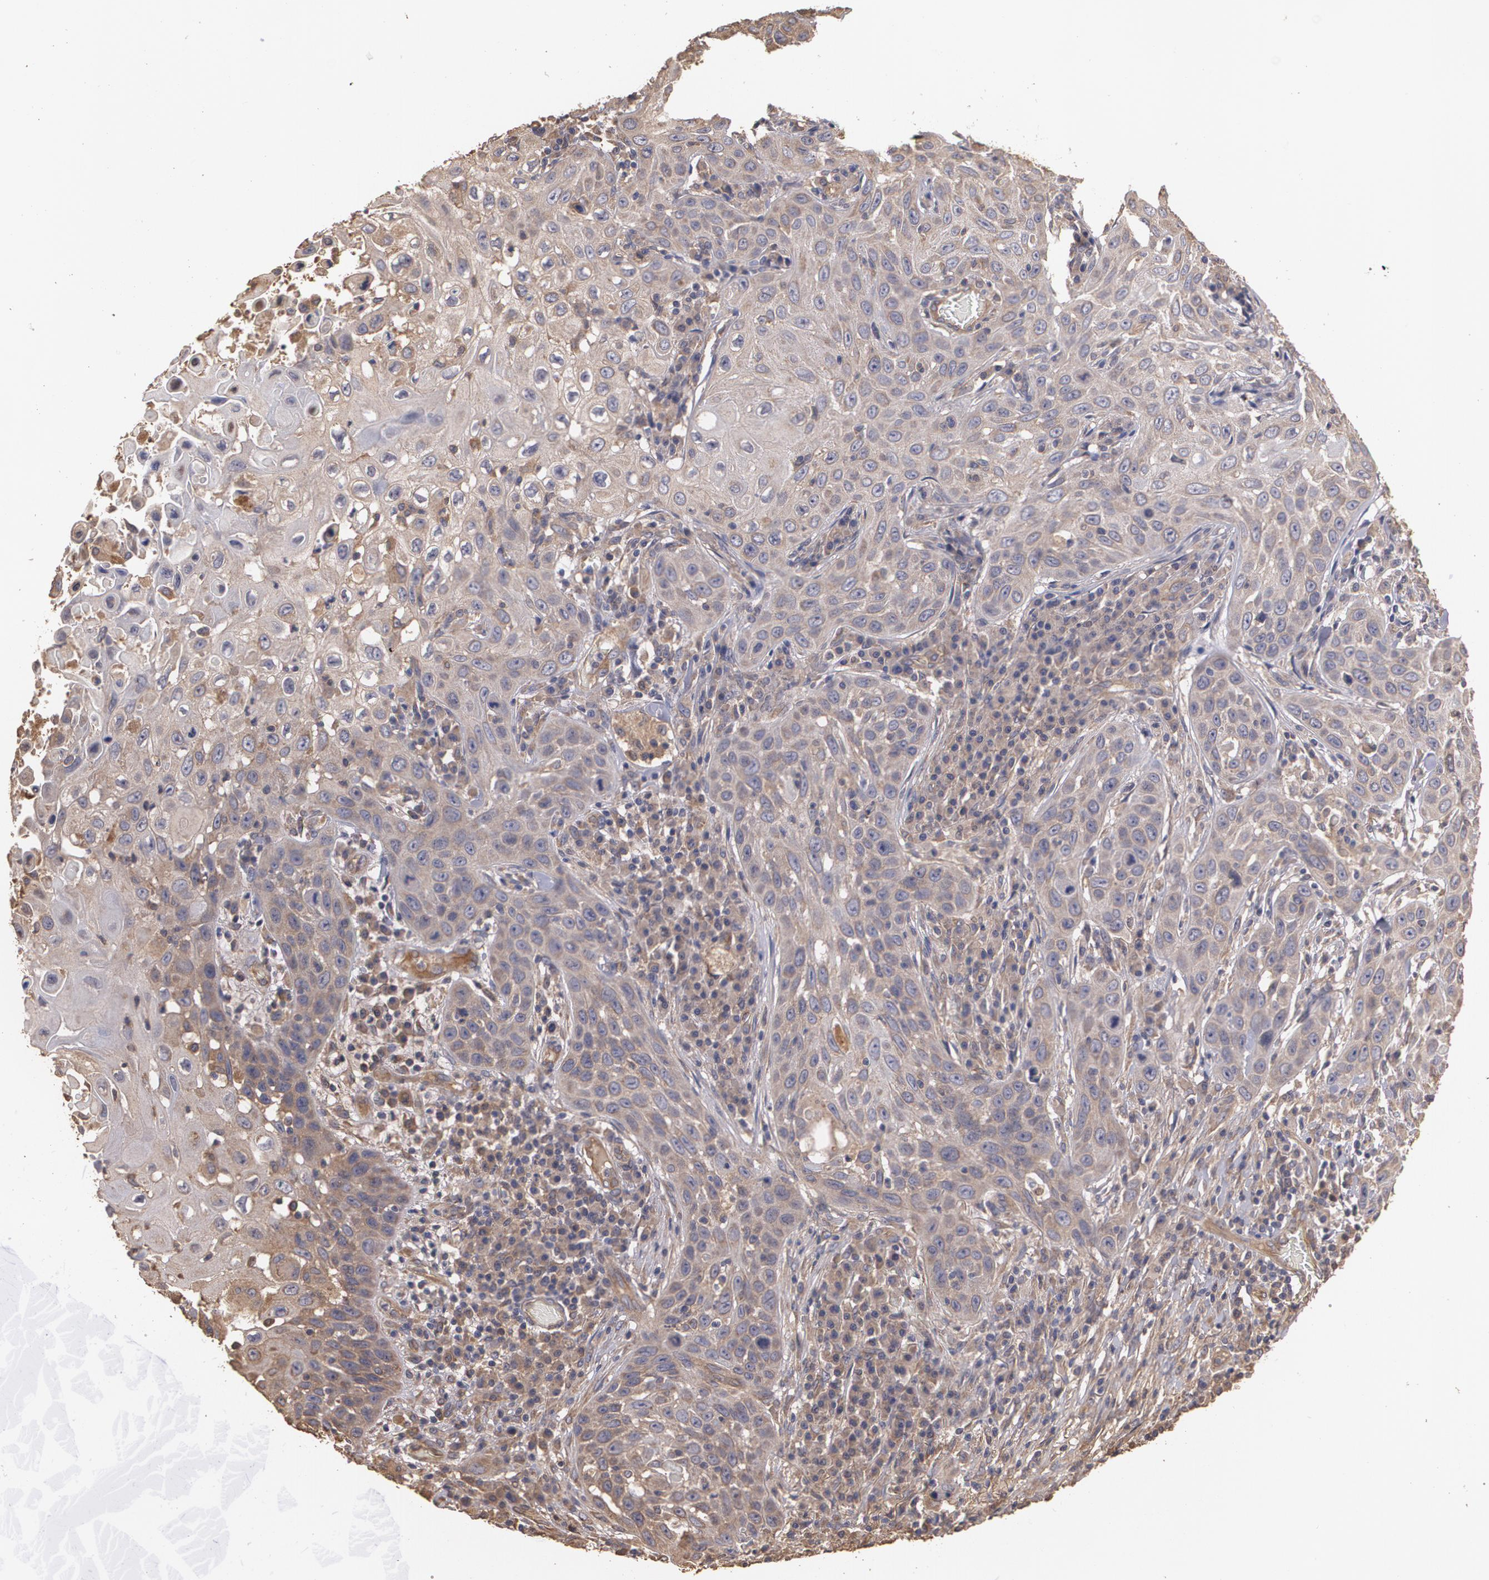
{"staining": {"intensity": "weak", "quantity": ">75%", "location": "cytoplasmic/membranous"}, "tissue": "skin cancer", "cell_type": "Tumor cells", "image_type": "cancer", "snomed": [{"axis": "morphology", "description": "Squamous cell carcinoma, NOS"}, {"axis": "topography", "description": "Skin"}], "caption": "Immunohistochemical staining of human skin squamous cell carcinoma shows low levels of weak cytoplasmic/membranous protein positivity in about >75% of tumor cells.", "gene": "PON1", "patient": {"sex": "male", "age": 84}}